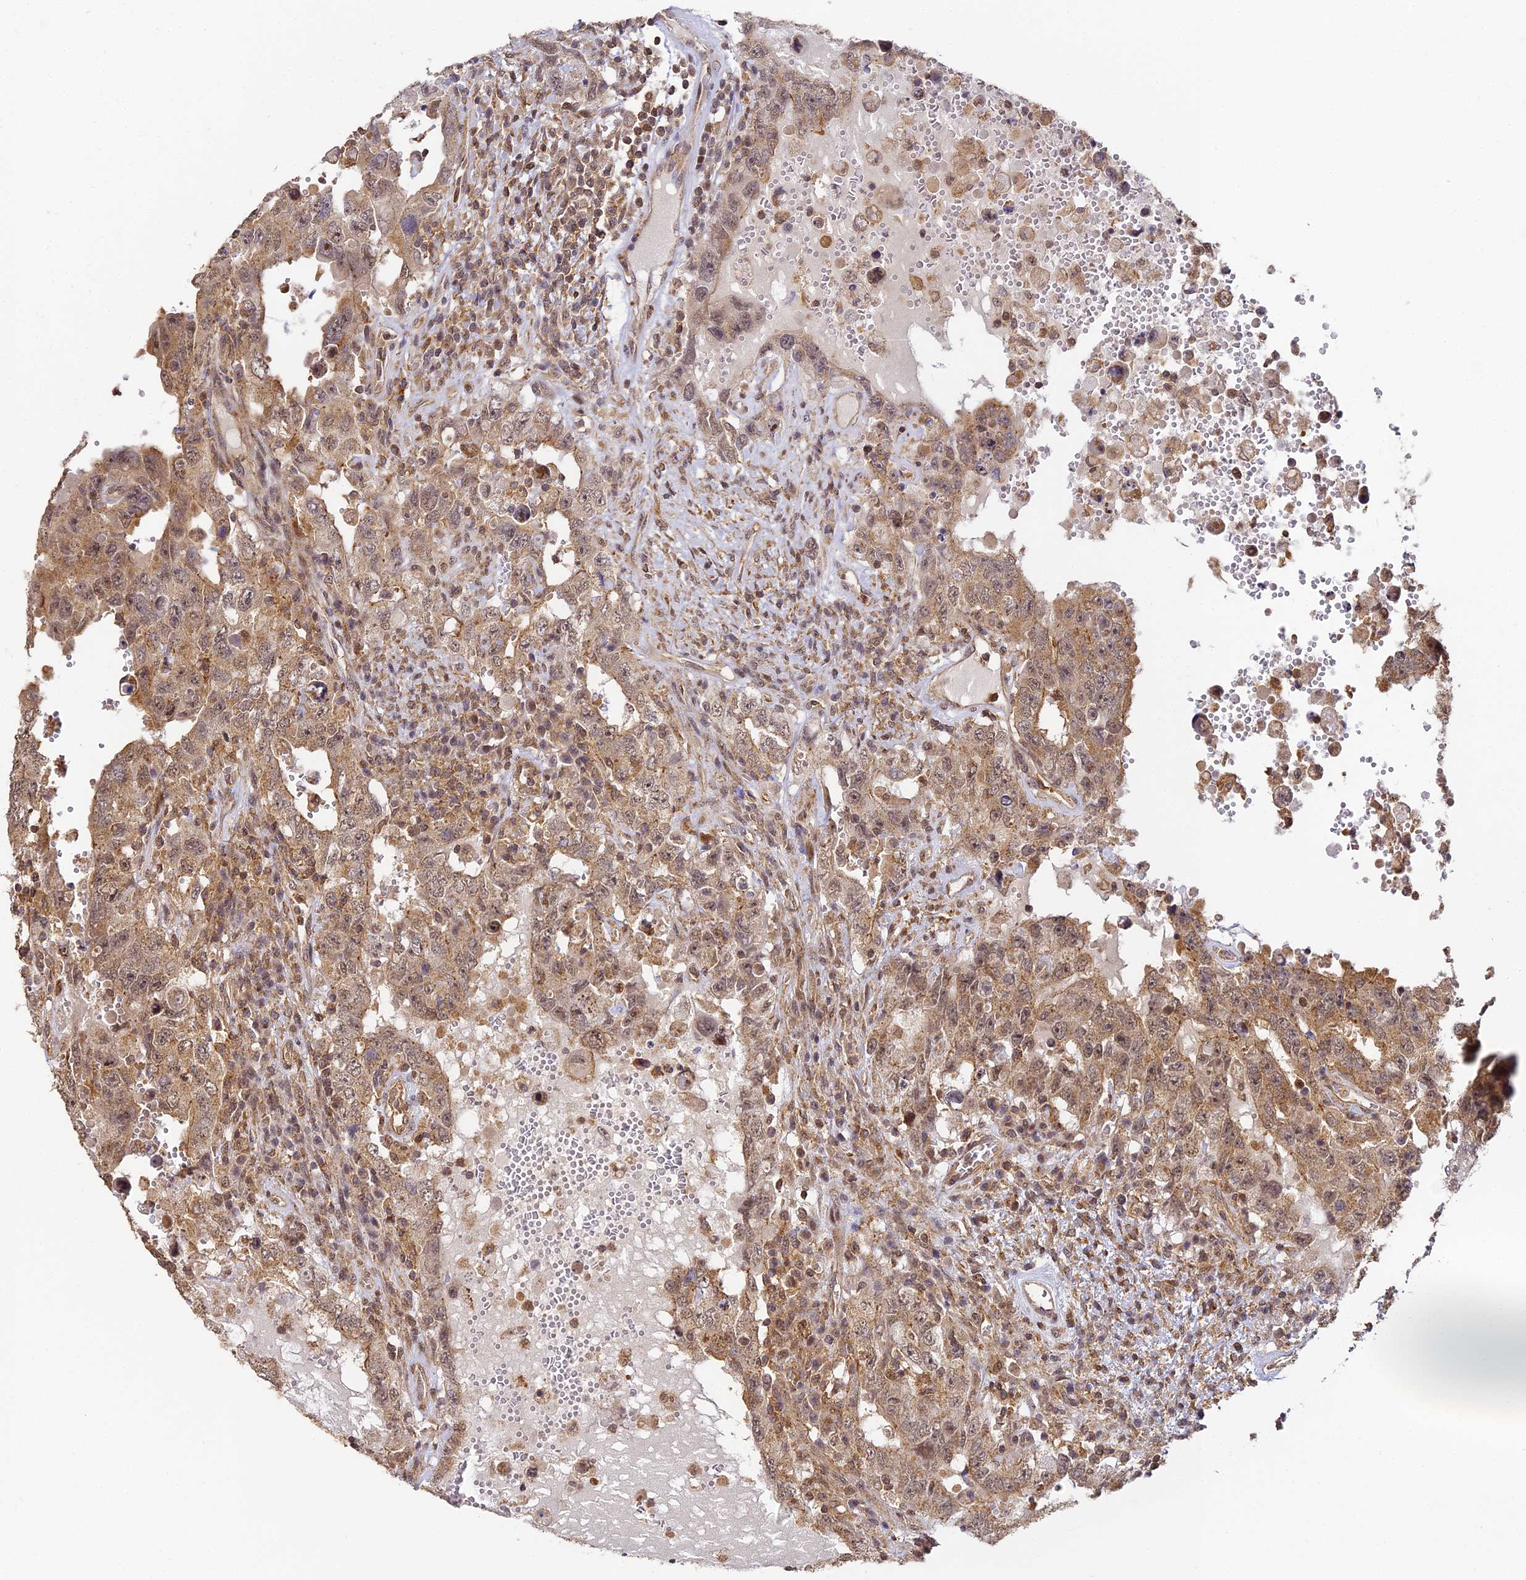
{"staining": {"intensity": "moderate", "quantity": ">75%", "location": "cytoplasmic/membranous,nuclear"}, "tissue": "testis cancer", "cell_type": "Tumor cells", "image_type": "cancer", "snomed": [{"axis": "morphology", "description": "Carcinoma, Embryonal, NOS"}, {"axis": "topography", "description": "Testis"}], "caption": "There is medium levels of moderate cytoplasmic/membranous and nuclear staining in tumor cells of testis cancer (embryonal carcinoma), as demonstrated by immunohistochemical staining (brown color).", "gene": "ZNF443", "patient": {"sex": "male", "age": 26}}